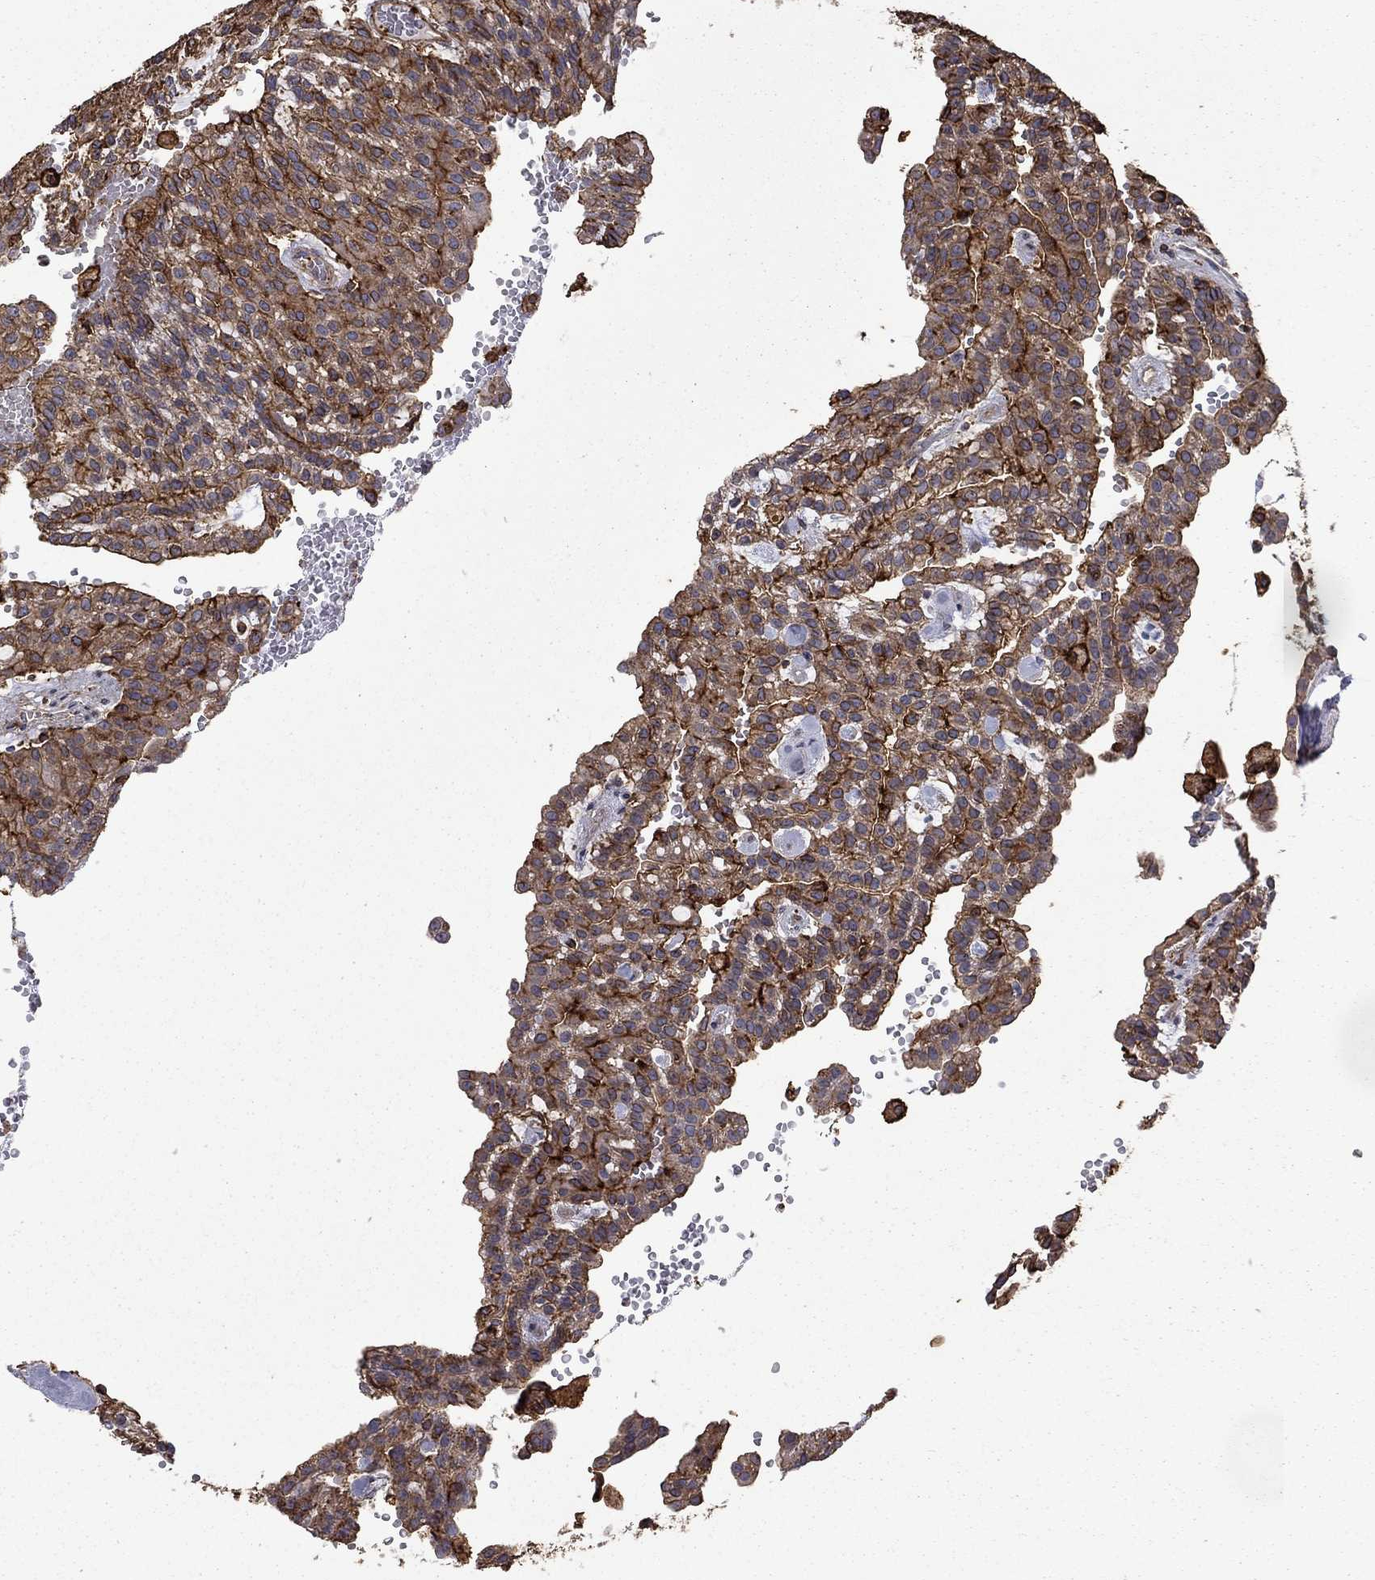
{"staining": {"intensity": "strong", "quantity": "25%-75%", "location": "cytoplasmic/membranous"}, "tissue": "renal cancer", "cell_type": "Tumor cells", "image_type": "cancer", "snomed": [{"axis": "morphology", "description": "Adenocarcinoma, NOS"}, {"axis": "topography", "description": "Kidney"}], "caption": "A photomicrograph of adenocarcinoma (renal) stained for a protein displays strong cytoplasmic/membranous brown staining in tumor cells. Using DAB (brown) and hematoxylin (blue) stains, captured at high magnification using brightfield microscopy.", "gene": "PLAU", "patient": {"sex": "male", "age": 63}}